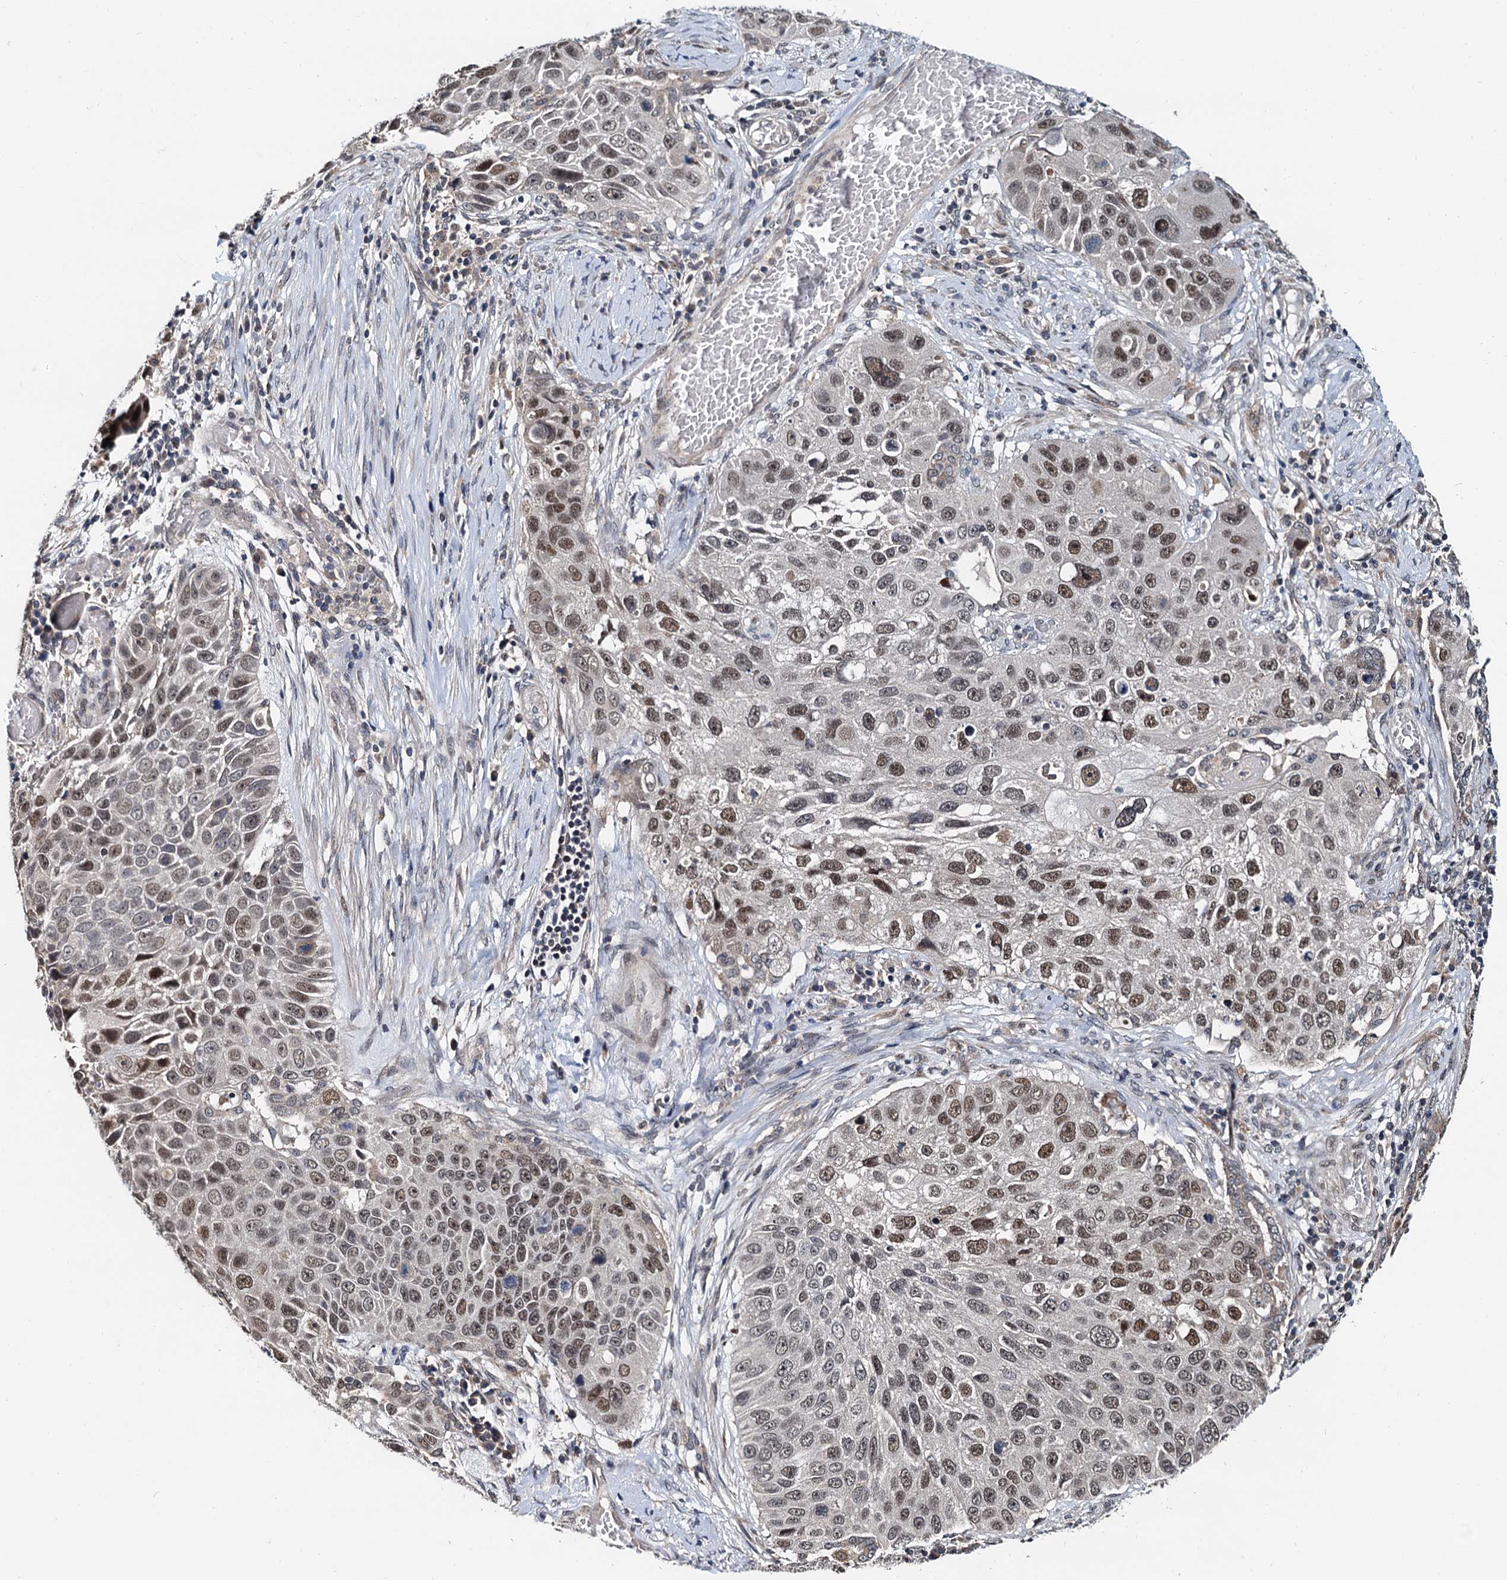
{"staining": {"intensity": "moderate", "quantity": "25%-75%", "location": "nuclear"}, "tissue": "lung cancer", "cell_type": "Tumor cells", "image_type": "cancer", "snomed": [{"axis": "morphology", "description": "Squamous cell carcinoma, NOS"}, {"axis": "topography", "description": "Lung"}], "caption": "DAB (3,3'-diaminobenzidine) immunohistochemical staining of human lung cancer (squamous cell carcinoma) exhibits moderate nuclear protein expression in about 25%-75% of tumor cells.", "gene": "MCMBP", "patient": {"sex": "male", "age": 61}}